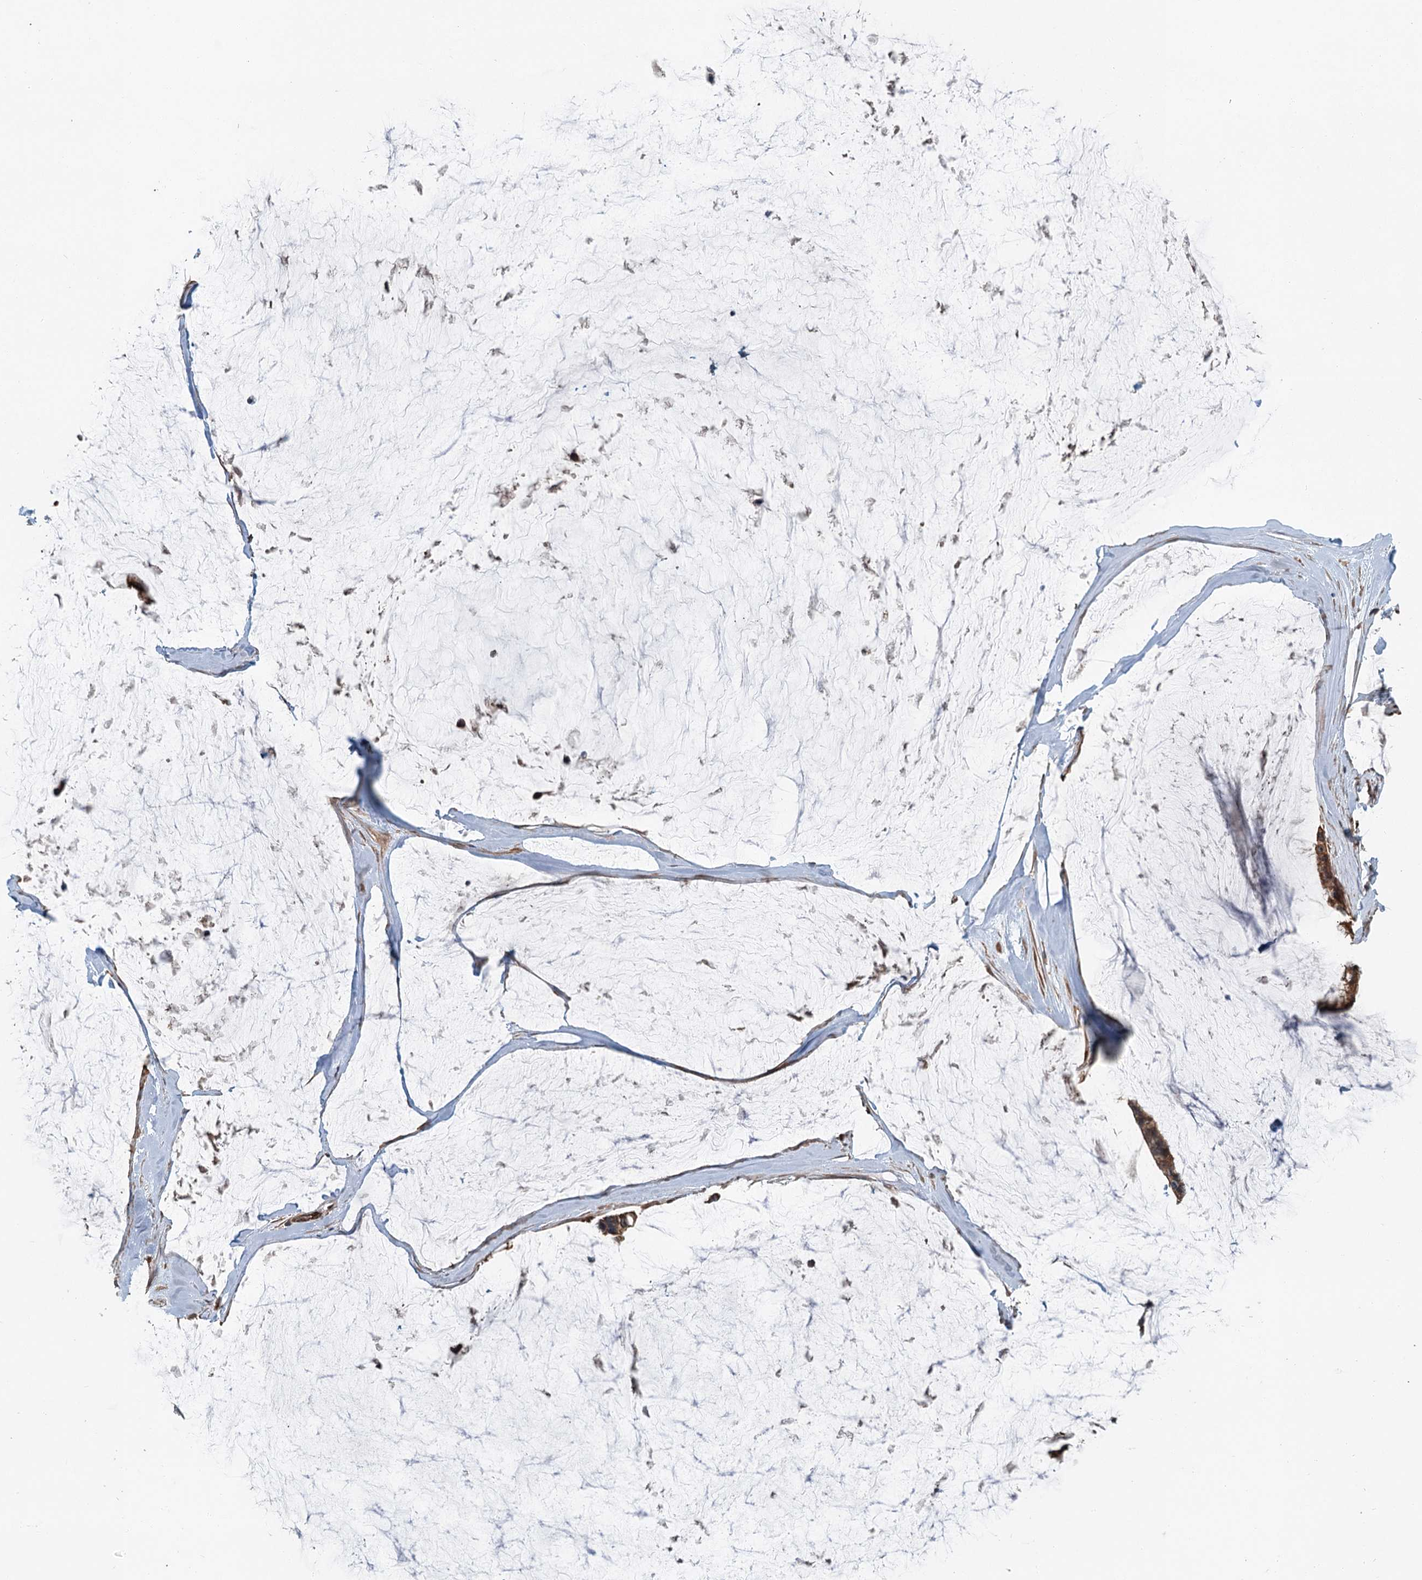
{"staining": {"intensity": "moderate", "quantity": ">75%", "location": "cytoplasmic/membranous"}, "tissue": "ovarian cancer", "cell_type": "Tumor cells", "image_type": "cancer", "snomed": [{"axis": "morphology", "description": "Cystadenocarcinoma, mucinous, NOS"}, {"axis": "topography", "description": "Ovary"}], "caption": "High-power microscopy captured an immunohistochemistry (IHC) image of mucinous cystadenocarcinoma (ovarian), revealing moderate cytoplasmic/membranous staining in approximately >75% of tumor cells.", "gene": "ZNF527", "patient": {"sex": "female", "age": 39}}